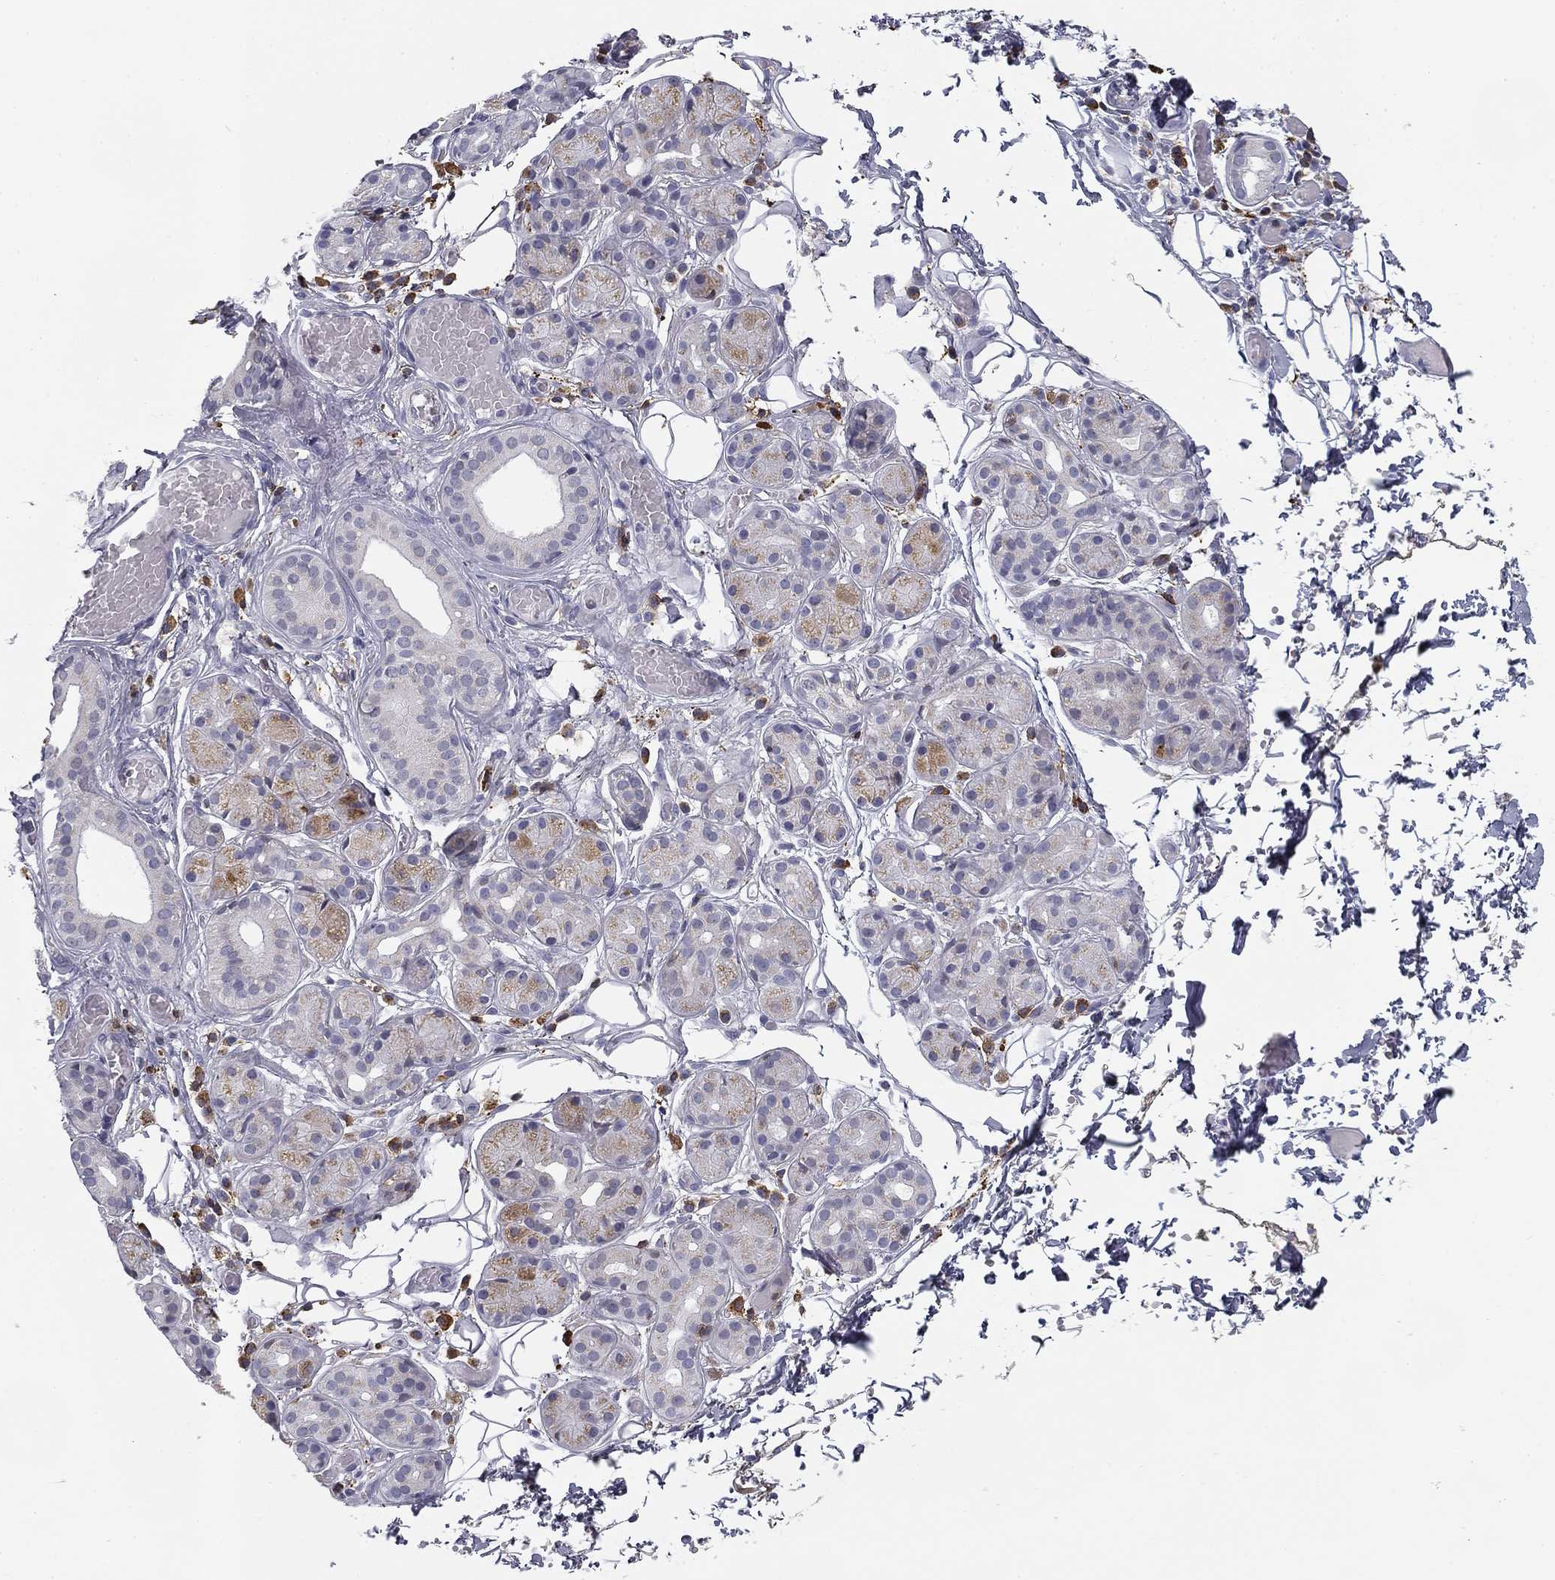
{"staining": {"intensity": "weak", "quantity": "25%-75%", "location": "cytoplasmic/membranous"}, "tissue": "salivary gland", "cell_type": "Glandular cells", "image_type": "normal", "snomed": [{"axis": "morphology", "description": "Normal tissue, NOS"}, {"axis": "topography", "description": "Salivary gland"}, {"axis": "topography", "description": "Peripheral nerve tissue"}], "caption": "Glandular cells demonstrate low levels of weak cytoplasmic/membranous positivity in approximately 25%-75% of cells in unremarkable salivary gland. (DAB IHC, brown staining for protein, blue staining for nuclei).", "gene": "TRAT1", "patient": {"sex": "male", "age": 71}}